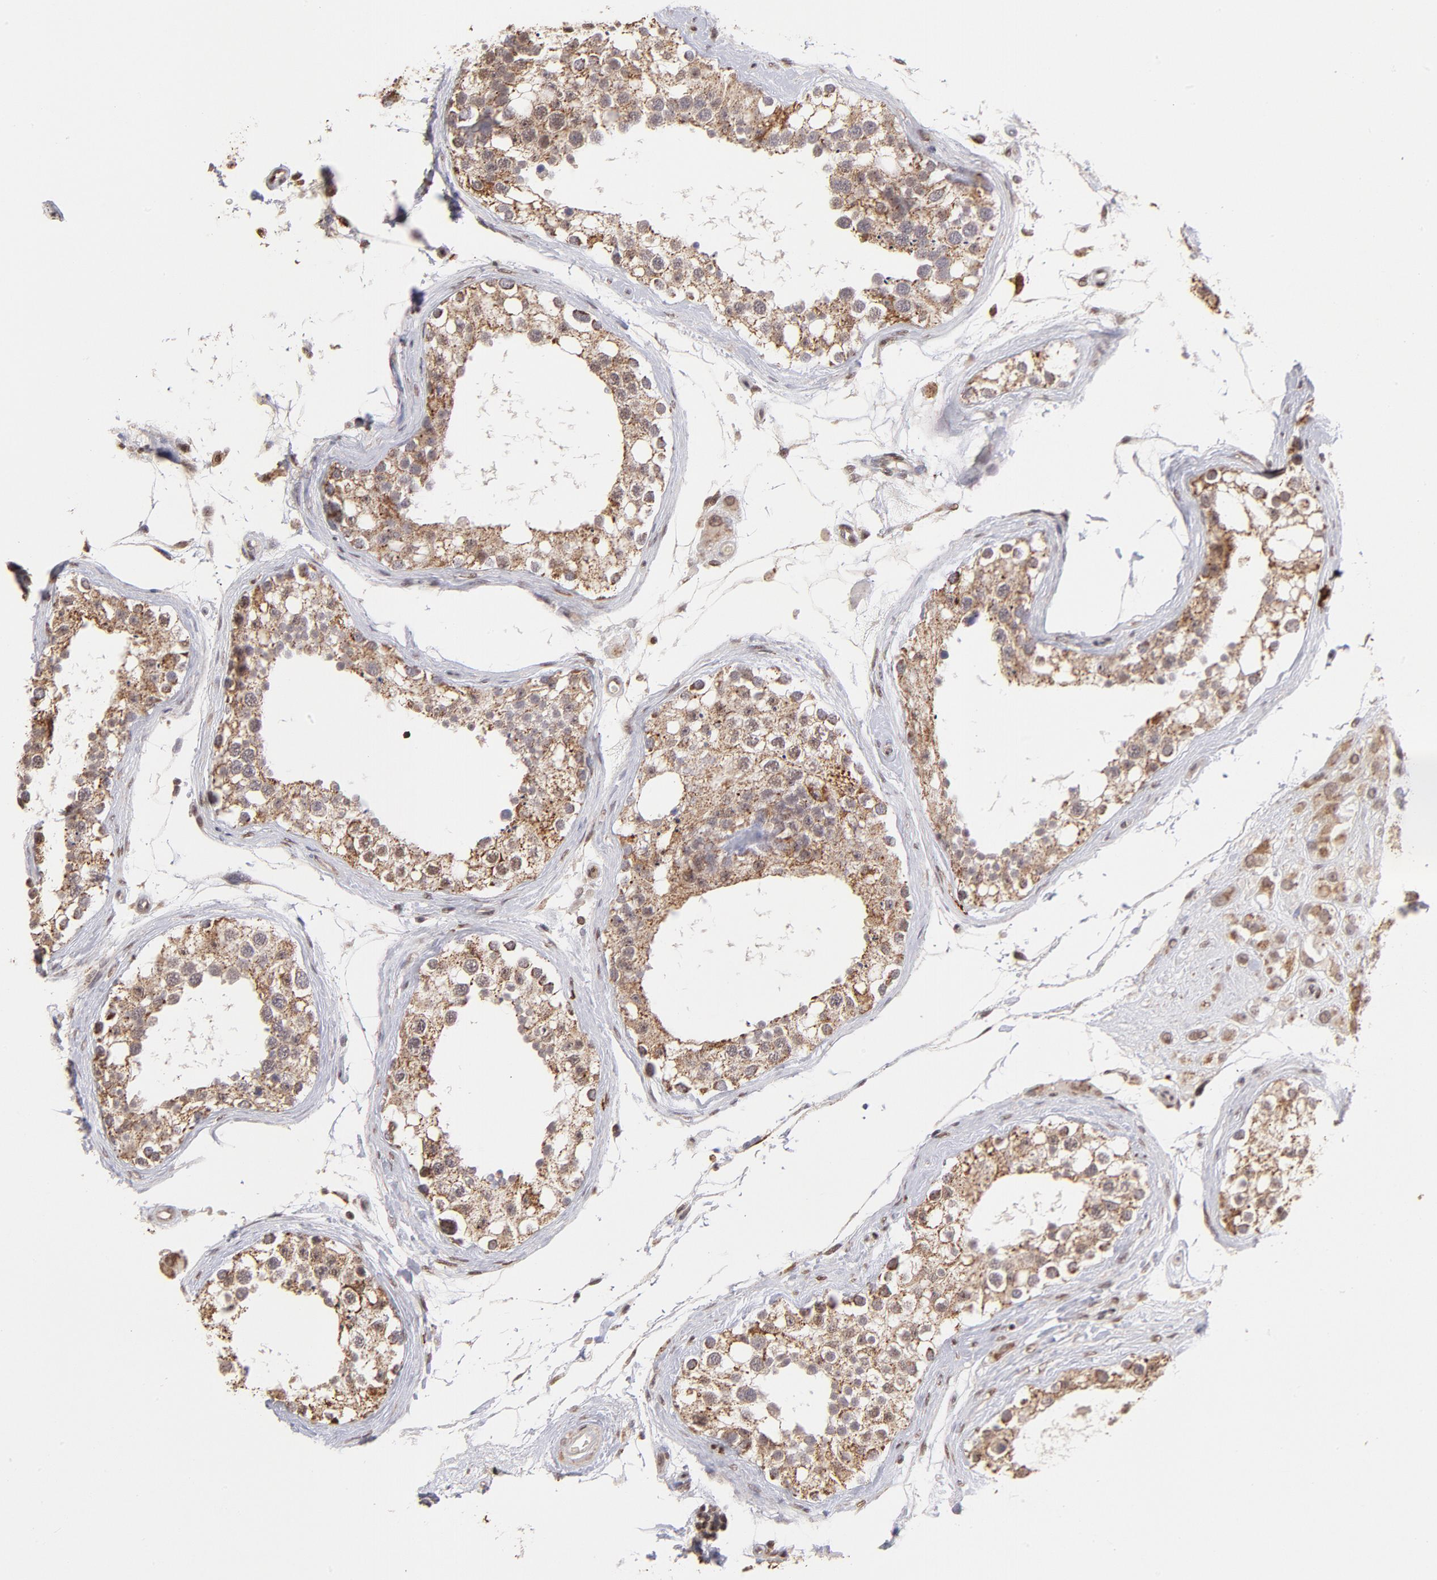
{"staining": {"intensity": "moderate", "quantity": ">75%", "location": "cytoplasmic/membranous,nuclear"}, "tissue": "testis", "cell_type": "Cells in seminiferous ducts", "image_type": "normal", "snomed": [{"axis": "morphology", "description": "Normal tissue, NOS"}, {"axis": "topography", "description": "Testis"}], "caption": "Testis stained for a protein (brown) exhibits moderate cytoplasmic/membranous,nuclear positive staining in about >75% of cells in seminiferous ducts.", "gene": "ZFX", "patient": {"sex": "male", "age": 68}}